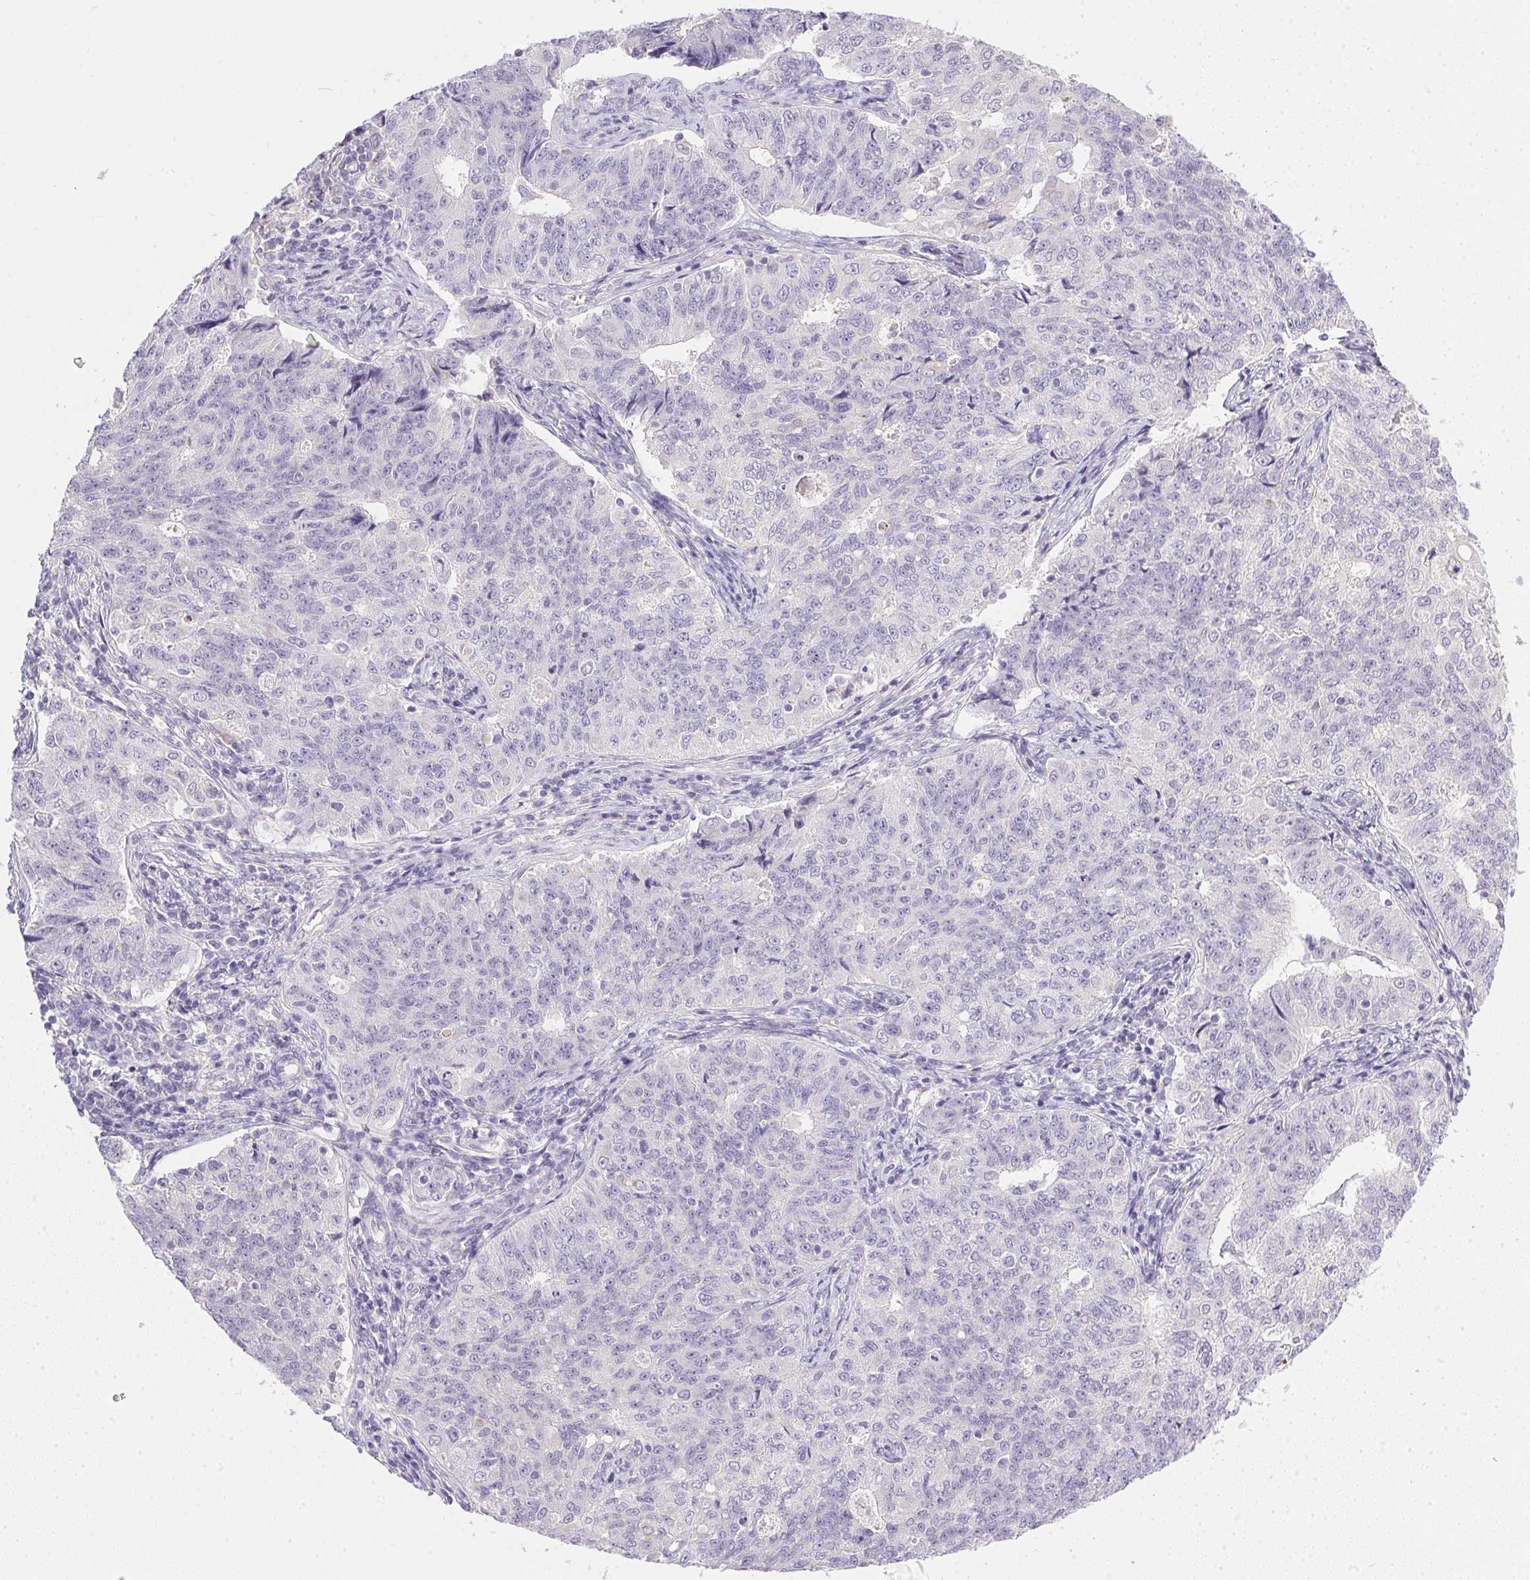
{"staining": {"intensity": "negative", "quantity": "none", "location": "none"}, "tissue": "endometrial cancer", "cell_type": "Tumor cells", "image_type": "cancer", "snomed": [{"axis": "morphology", "description": "Adenocarcinoma, NOS"}, {"axis": "topography", "description": "Endometrium"}], "caption": "Immunohistochemical staining of human adenocarcinoma (endometrial) reveals no significant expression in tumor cells.", "gene": "SLC17A7", "patient": {"sex": "female", "age": 43}}